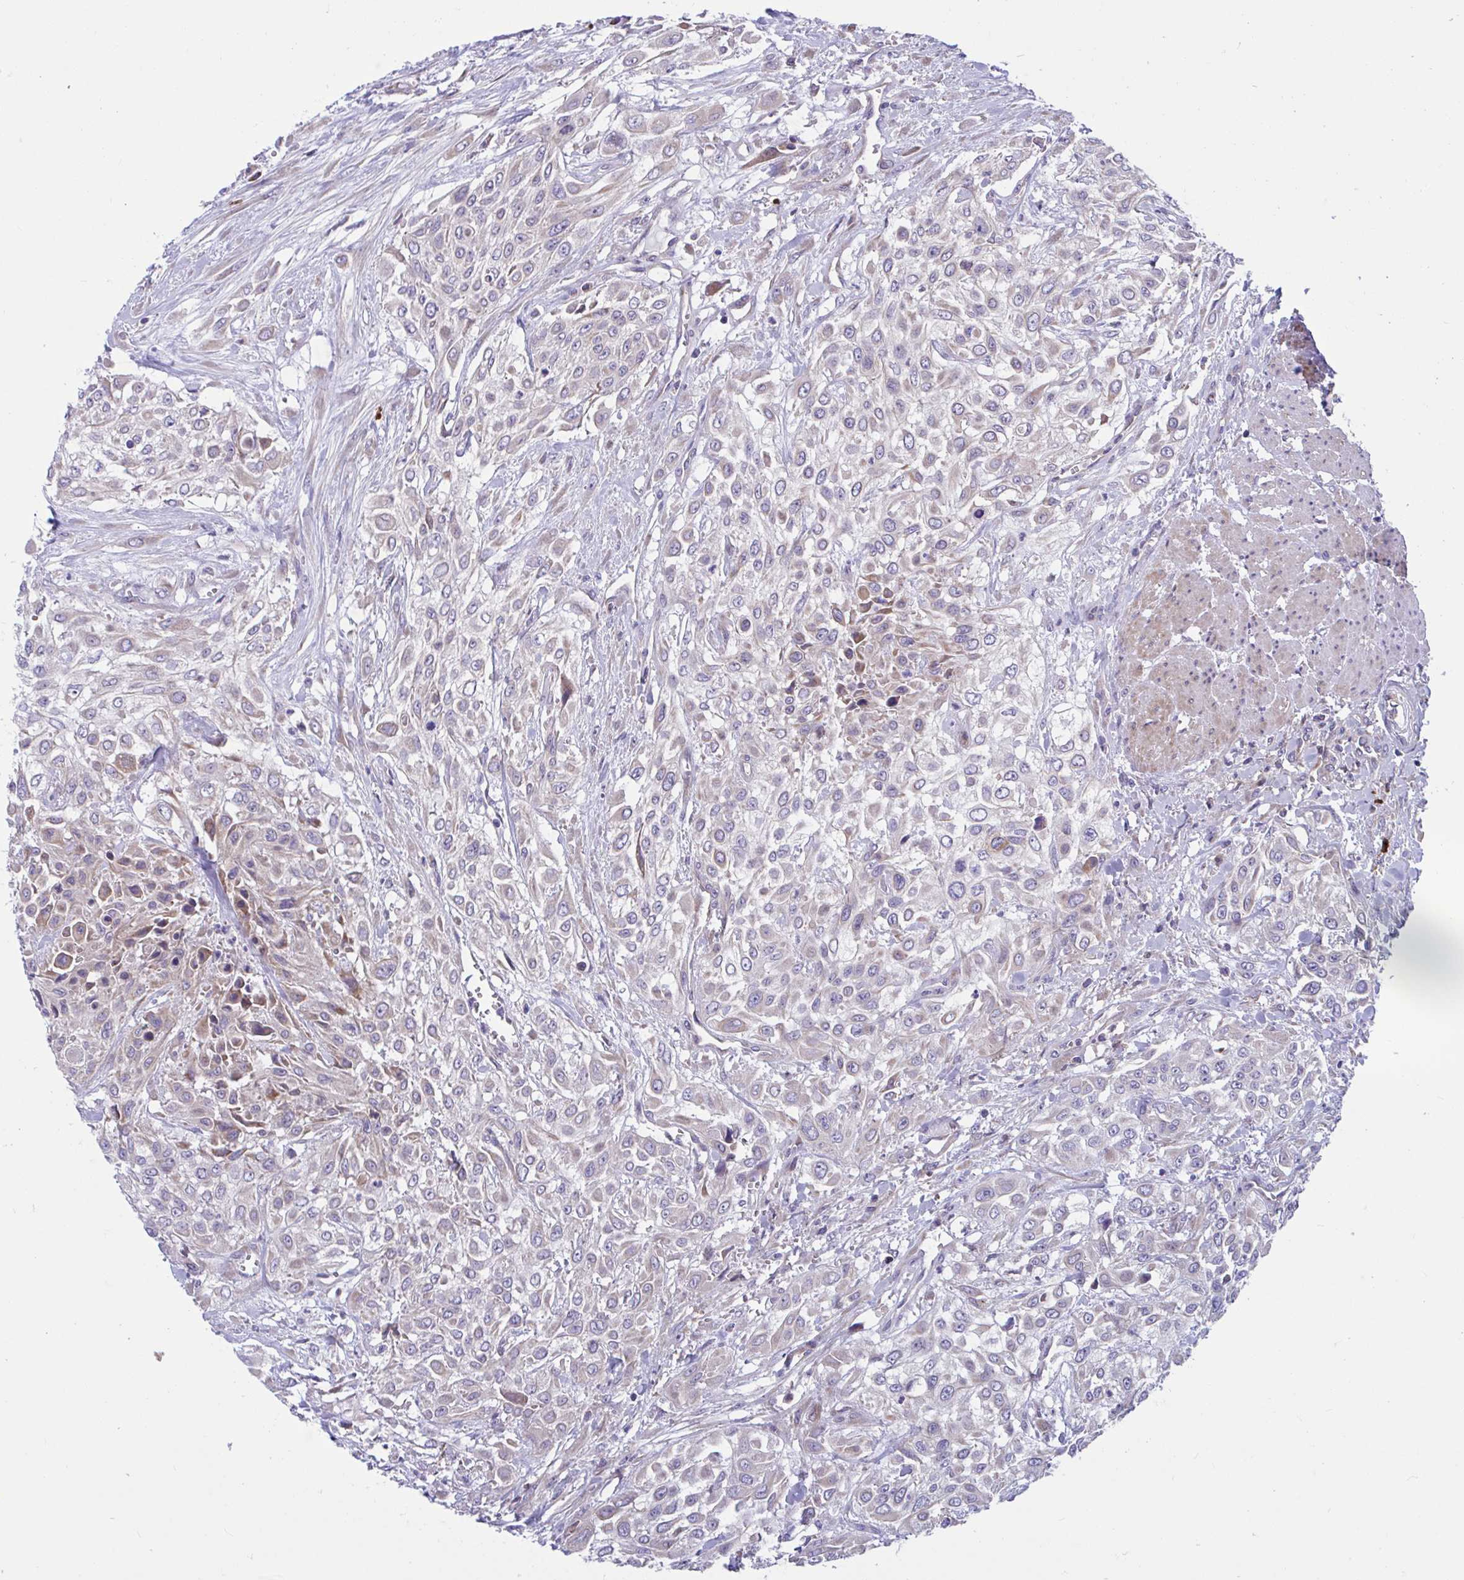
{"staining": {"intensity": "weak", "quantity": "<25%", "location": "cytoplasmic/membranous"}, "tissue": "urothelial cancer", "cell_type": "Tumor cells", "image_type": "cancer", "snomed": [{"axis": "morphology", "description": "Urothelial carcinoma, High grade"}, {"axis": "topography", "description": "Urinary bladder"}], "caption": "There is no significant positivity in tumor cells of urothelial carcinoma (high-grade).", "gene": "WBP1", "patient": {"sex": "male", "age": 57}}